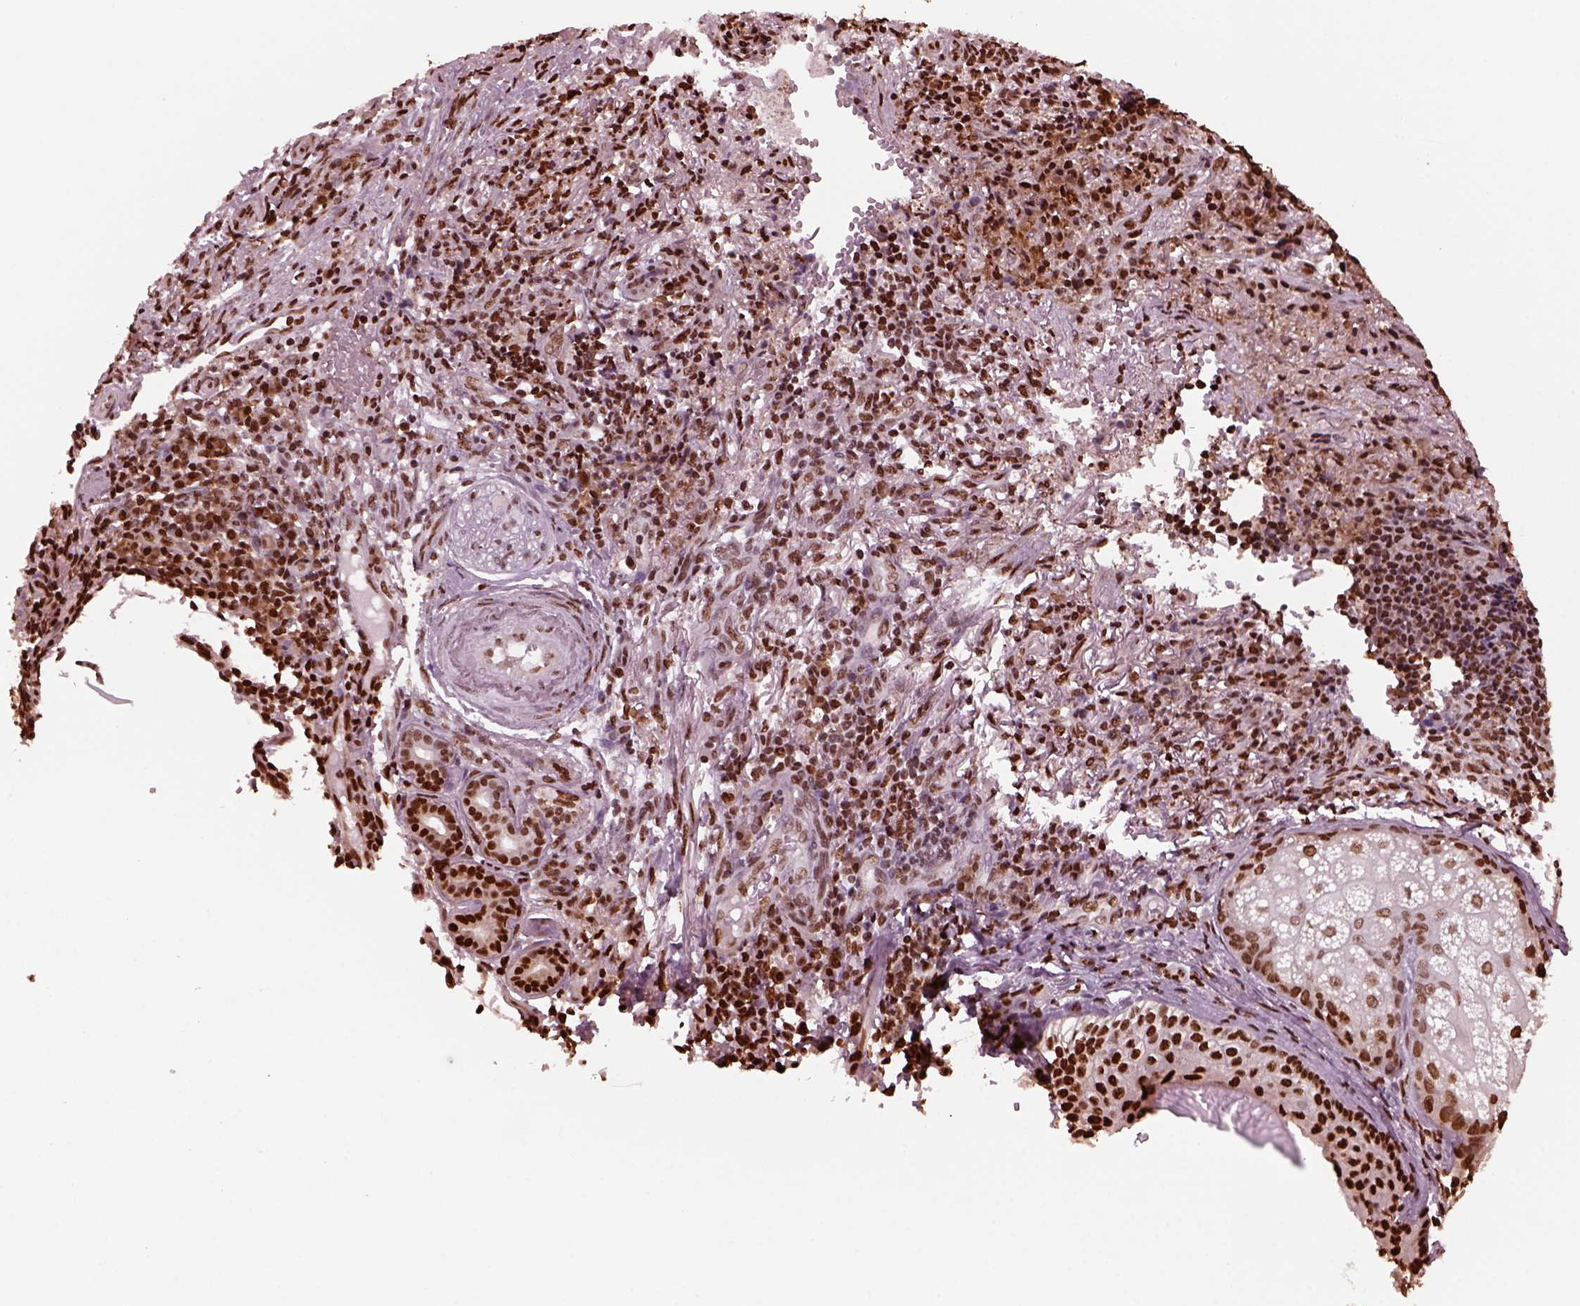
{"staining": {"intensity": "moderate", "quantity": "25%-75%", "location": "nuclear"}, "tissue": "skin cancer", "cell_type": "Tumor cells", "image_type": "cancer", "snomed": [{"axis": "morphology", "description": "Basal cell carcinoma"}, {"axis": "topography", "description": "Skin"}], "caption": "Protein analysis of skin cancer tissue demonstrates moderate nuclear positivity in about 25%-75% of tumor cells. (DAB (3,3'-diaminobenzidine) = brown stain, brightfield microscopy at high magnification).", "gene": "NSD1", "patient": {"sex": "female", "age": 69}}